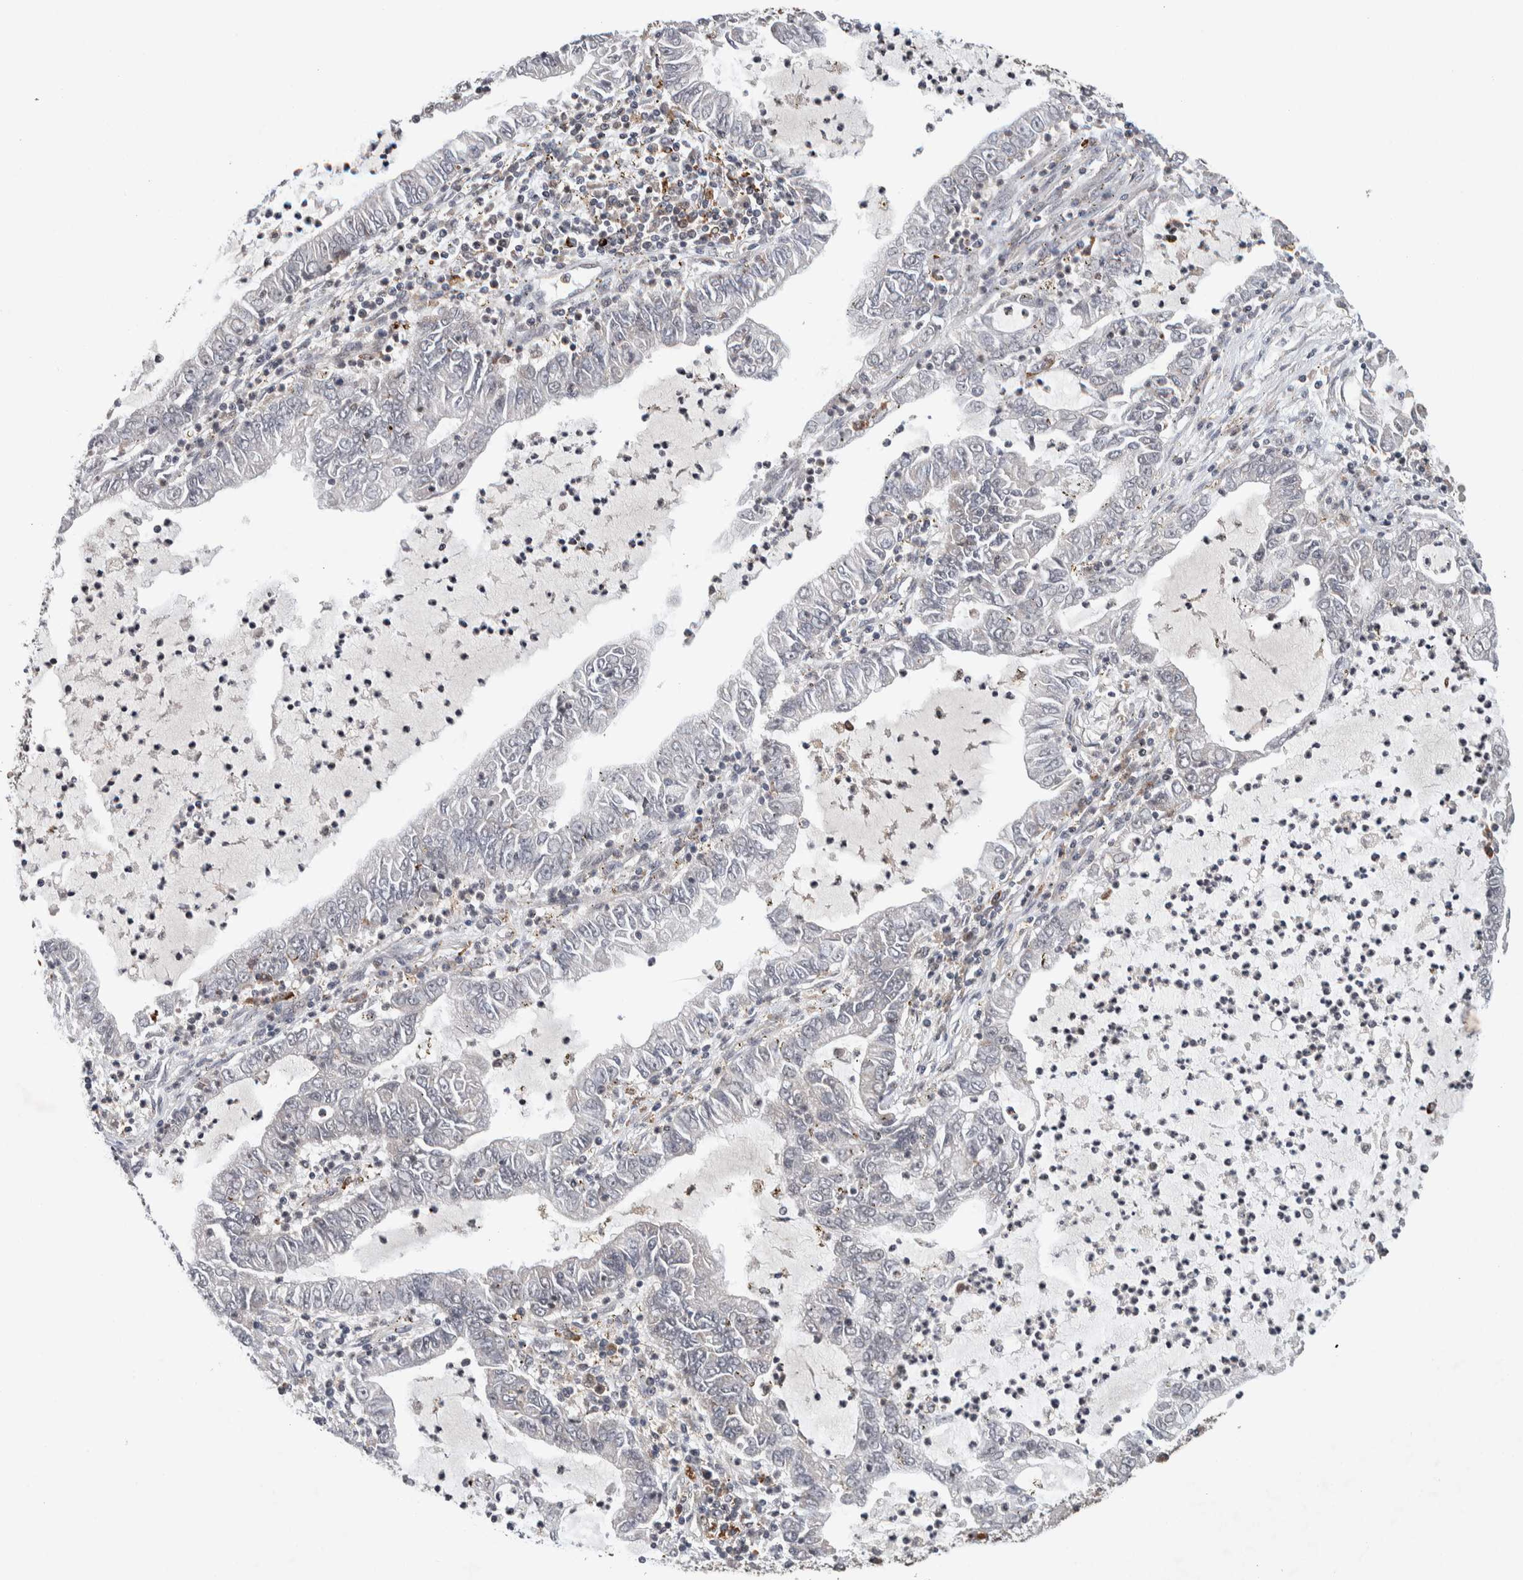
{"staining": {"intensity": "weak", "quantity": "<25%", "location": "cytoplasmic/membranous"}, "tissue": "lung cancer", "cell_type": "Tumor cells", "image_type": "cancer", "snomed": [{"axis": "morphology", "description": "Adenocarcinoma, NOS"}, {"axis": "topography", "description": "Lung"}], "caption": "High magnification brightfield microscopy of adenocarcinoma (lung) stained with DAB (brown) and counterstained with hematoxylin (blue): tumor cells show no significant expression.", "gene": "KCNK1", "patient": {"sex": "female", "age": 51}}